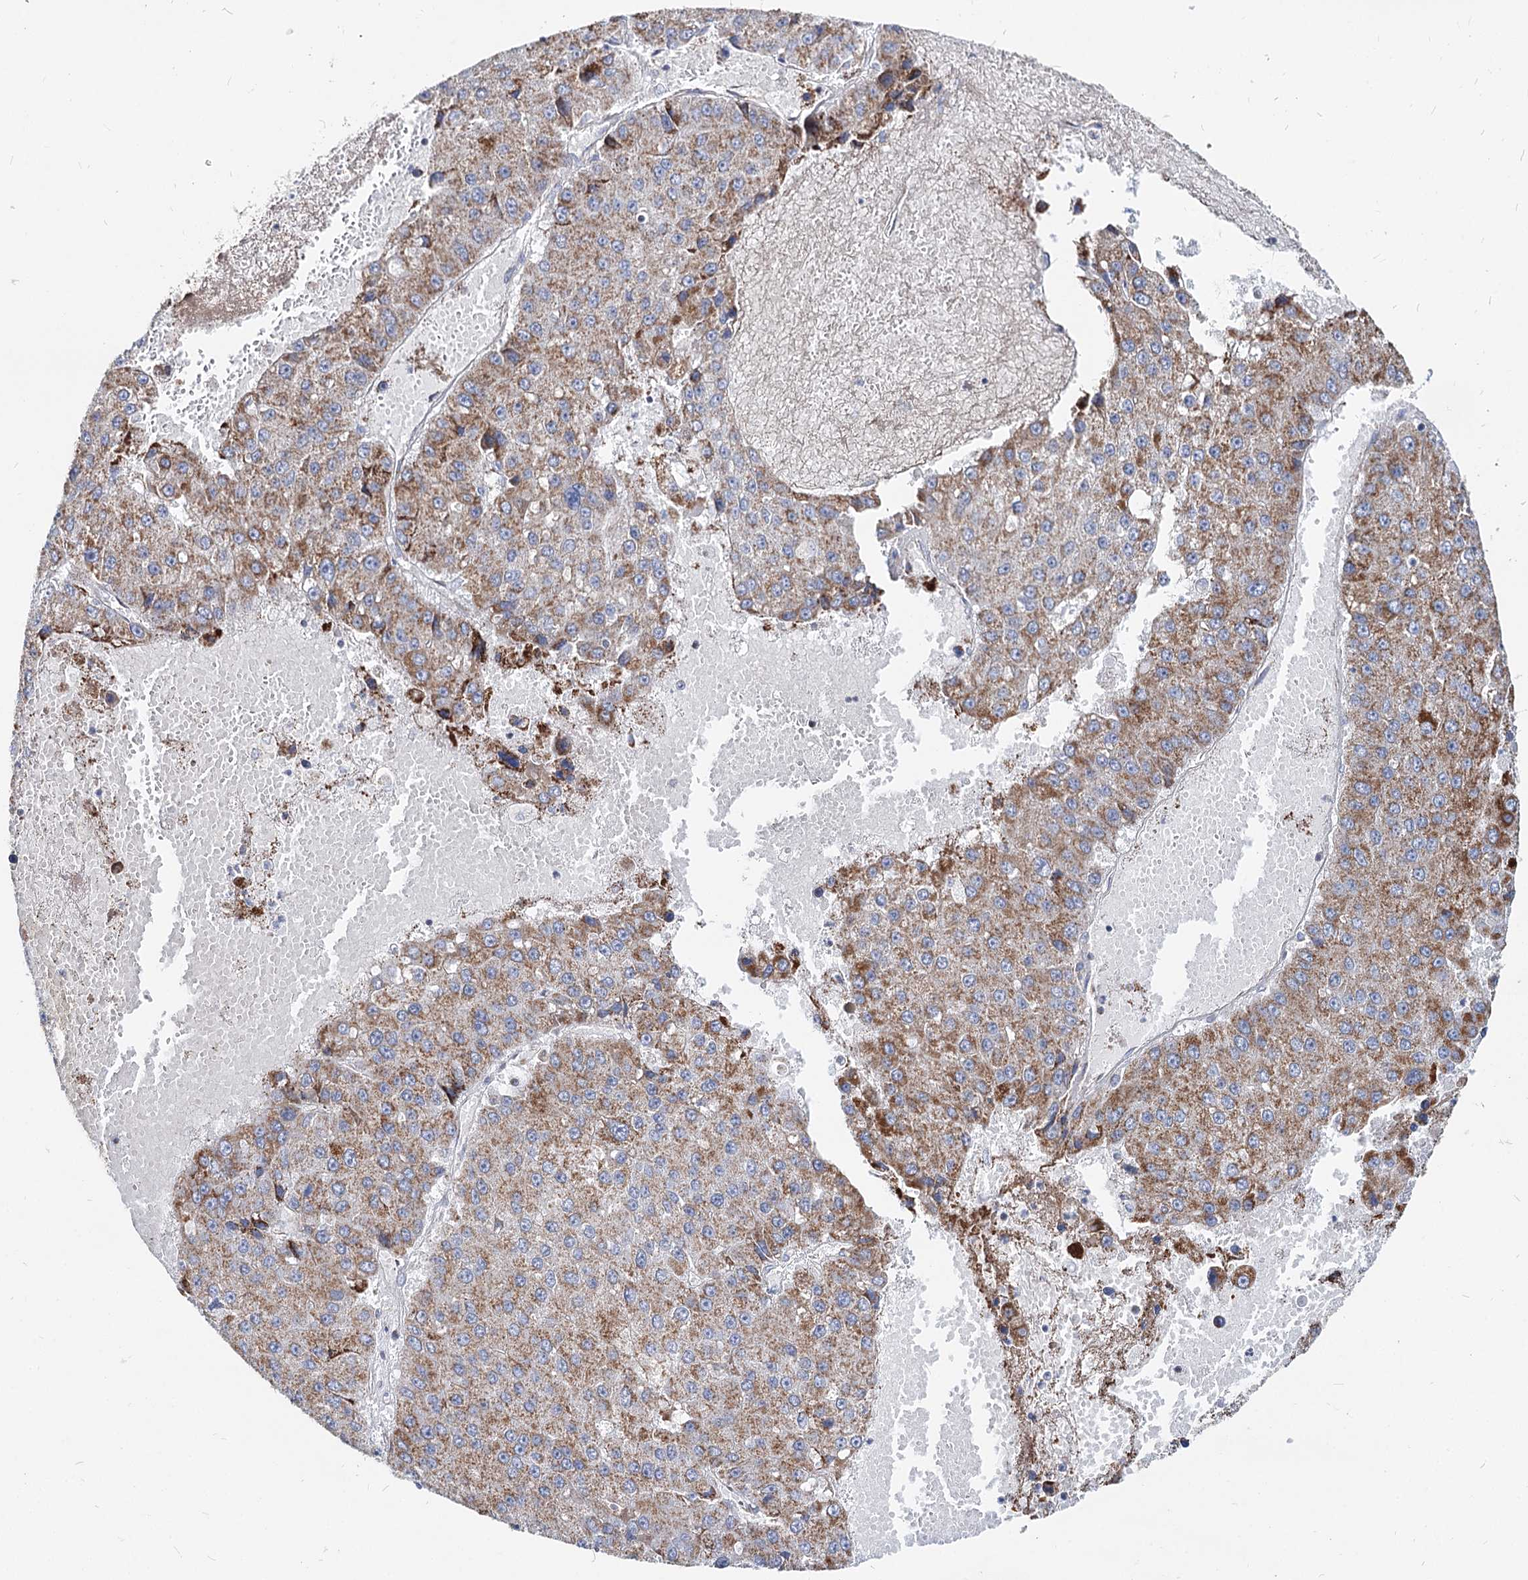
{"staining": {"intensity": "strong", "quantity": "25%-75%", "location": "cytoplasmic/membranous"}, "tissue": "liver cancer", "cell_type": "Tumor cells", "image_type": "cancer", "snomed": [{"axis": "morphology", "description": "Carcinoma, Hepatocellular, NOS"}, {"axis": "topography", "description": "Liver"}], "caption": "IHC staining of liver cancer, which shows high levels of strong cytoplasmic/membranous positivity in approximately 25%-75% of tumor cells indicating strong cytoplasmic/membranous protein staining. The staining was performed using DAB (brown) for protein detection and nuclei were counterstained in hematoxylin (blue).", "gene": "MCCC2", "patient": {"sex": "female", "age": 73}}